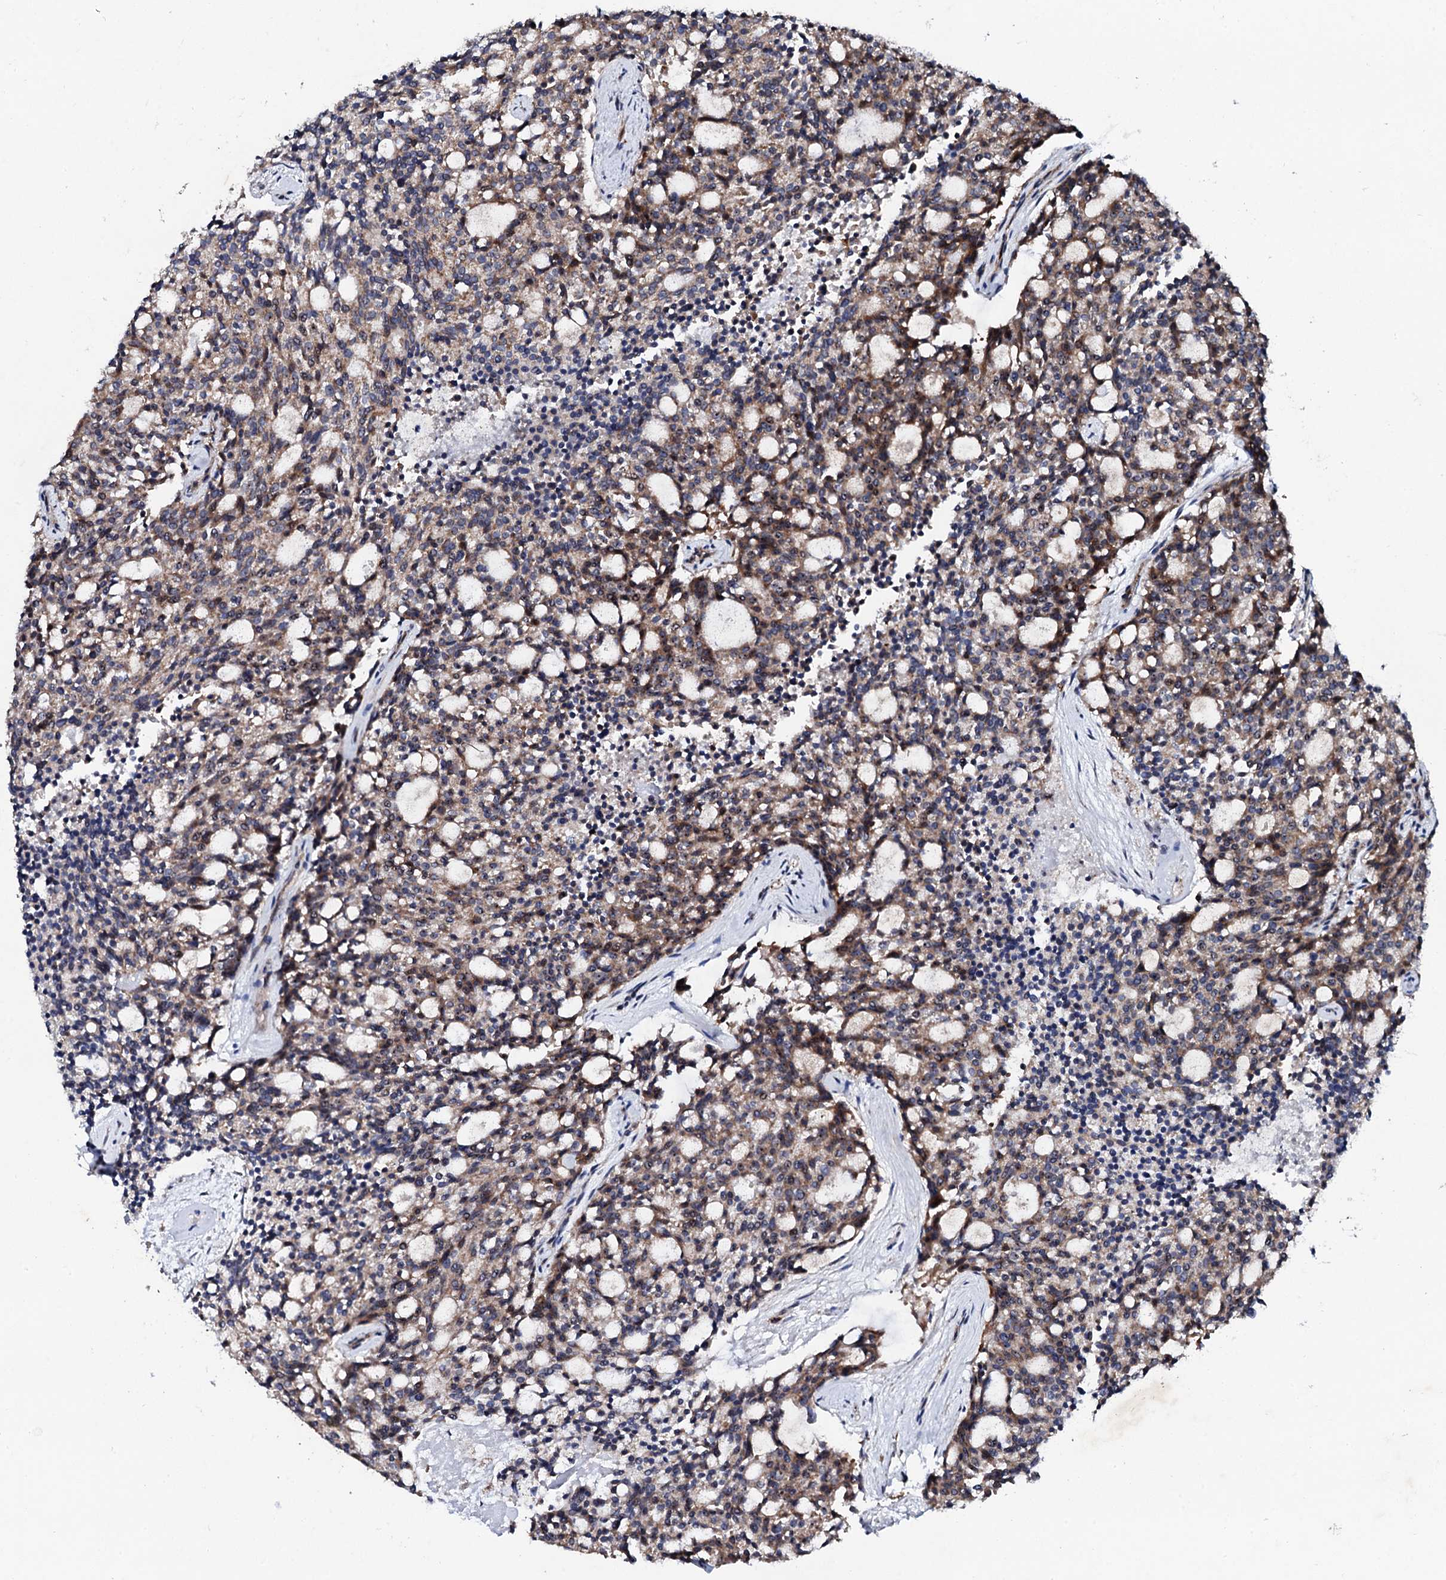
{"staining": {"intensity": "moderate", "quantity": ">75%", "location": "cytoplasmic/membranous"}, "tissue": "carcinoid", "cell_type": "Tumor cells", "image_type": "cancer", "snomed": [{"axis": "morphology", "description": "Carcinoid, malignant, NOS"}, {"axis": "topography", "description": "Pancreas"}], "caption": "This is a photomicrograph of IHC staining of malignant carcinoid, which shows moderate expression in the cytoplasmic/membranous of tumor cells.", "gene": "GTPBP4", "patient": {"sex": "female", "age": 54}}